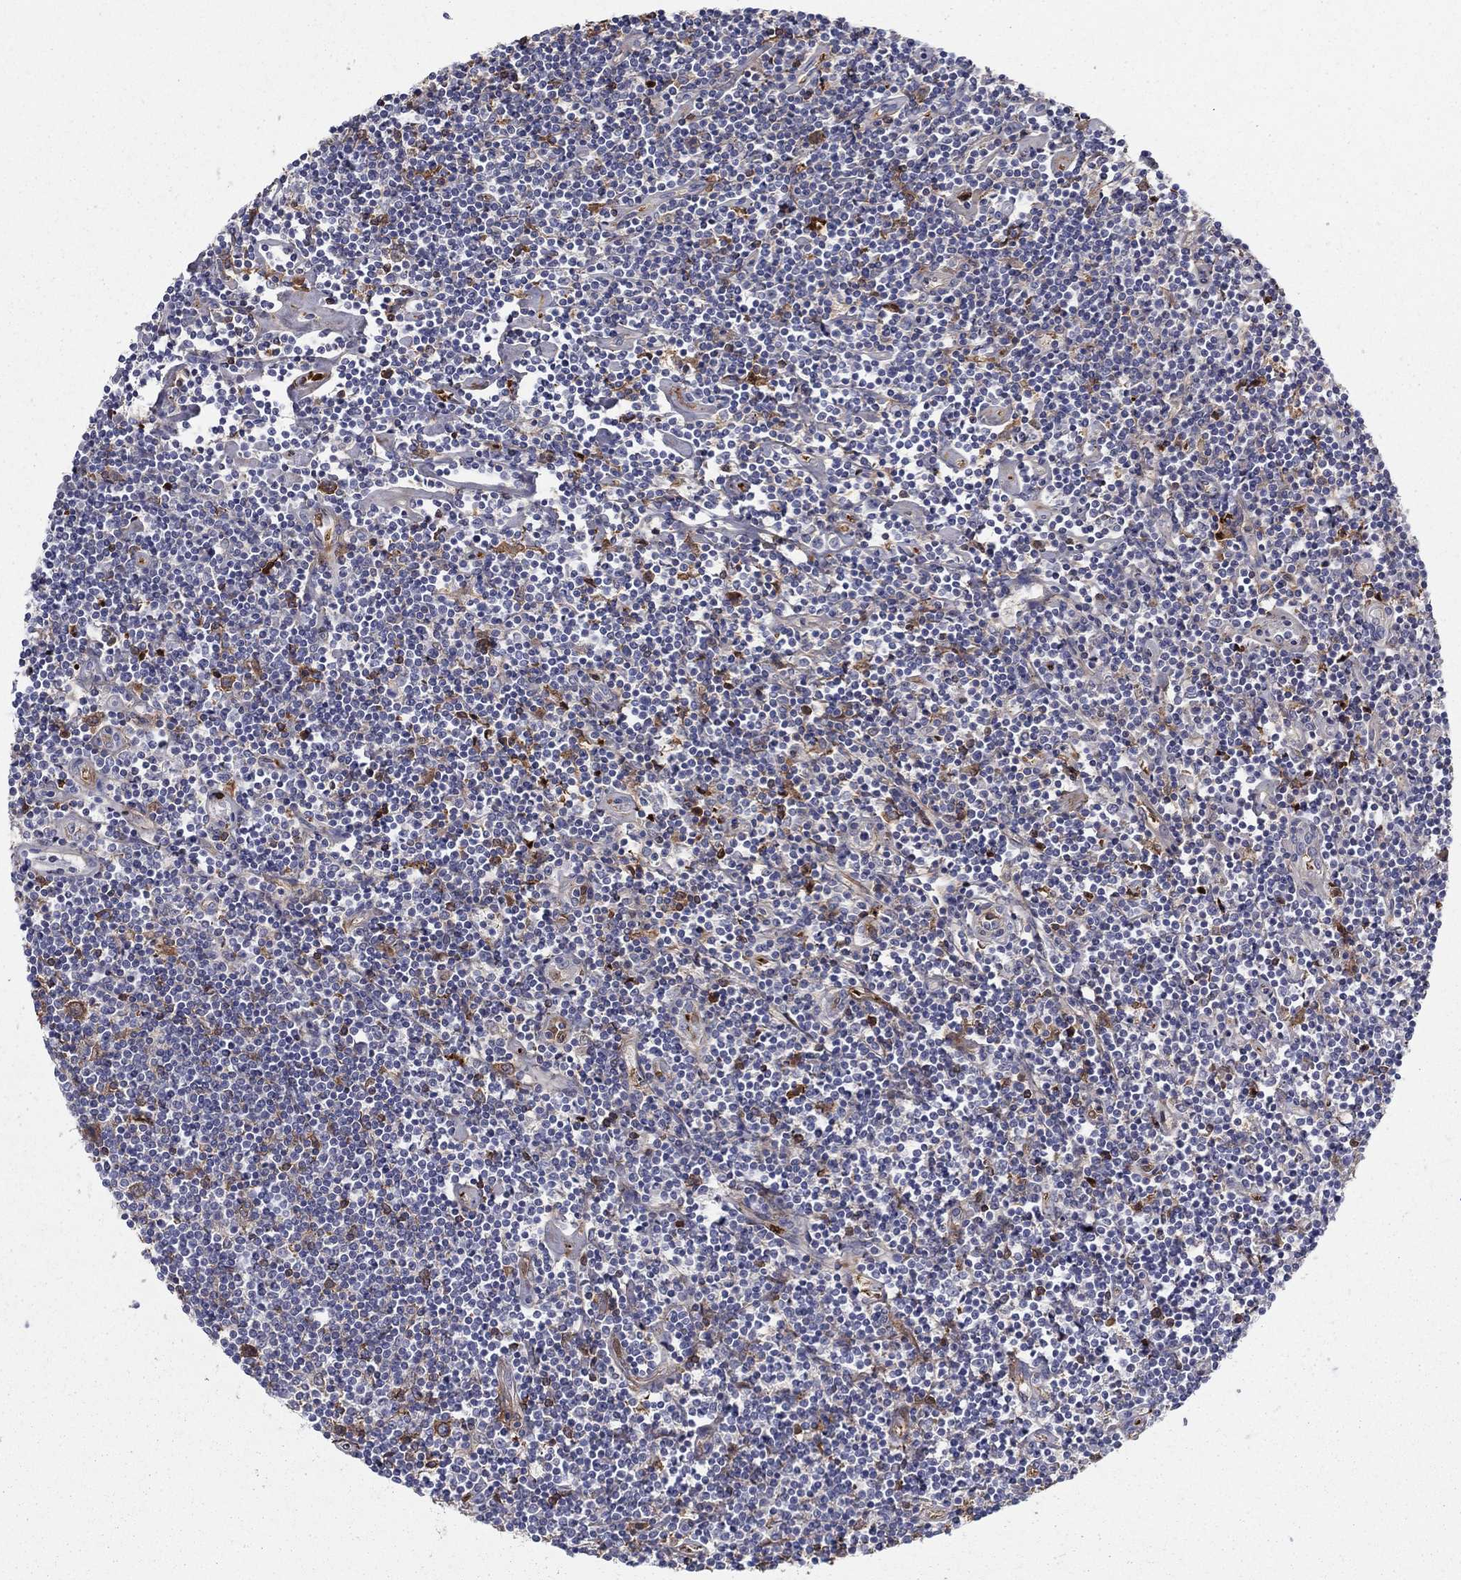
{"staining": {"intensity": "negative", "quantity": "none", "location": "none"}, "tissue": "lymphoma", "cell_type": "Tumor cells", "image_type": "cancer", "snomed": [{"axis": "morphology", "description": "Hodgkin's disease, NOS"}, {"axis": "topography", "description": "Lymph node"}], "caption": "Protein analysis of lymphoma displays no significant staining in tumor cells.", "gene": "HPX", "patient": {"sex": "male", "age": 40}}